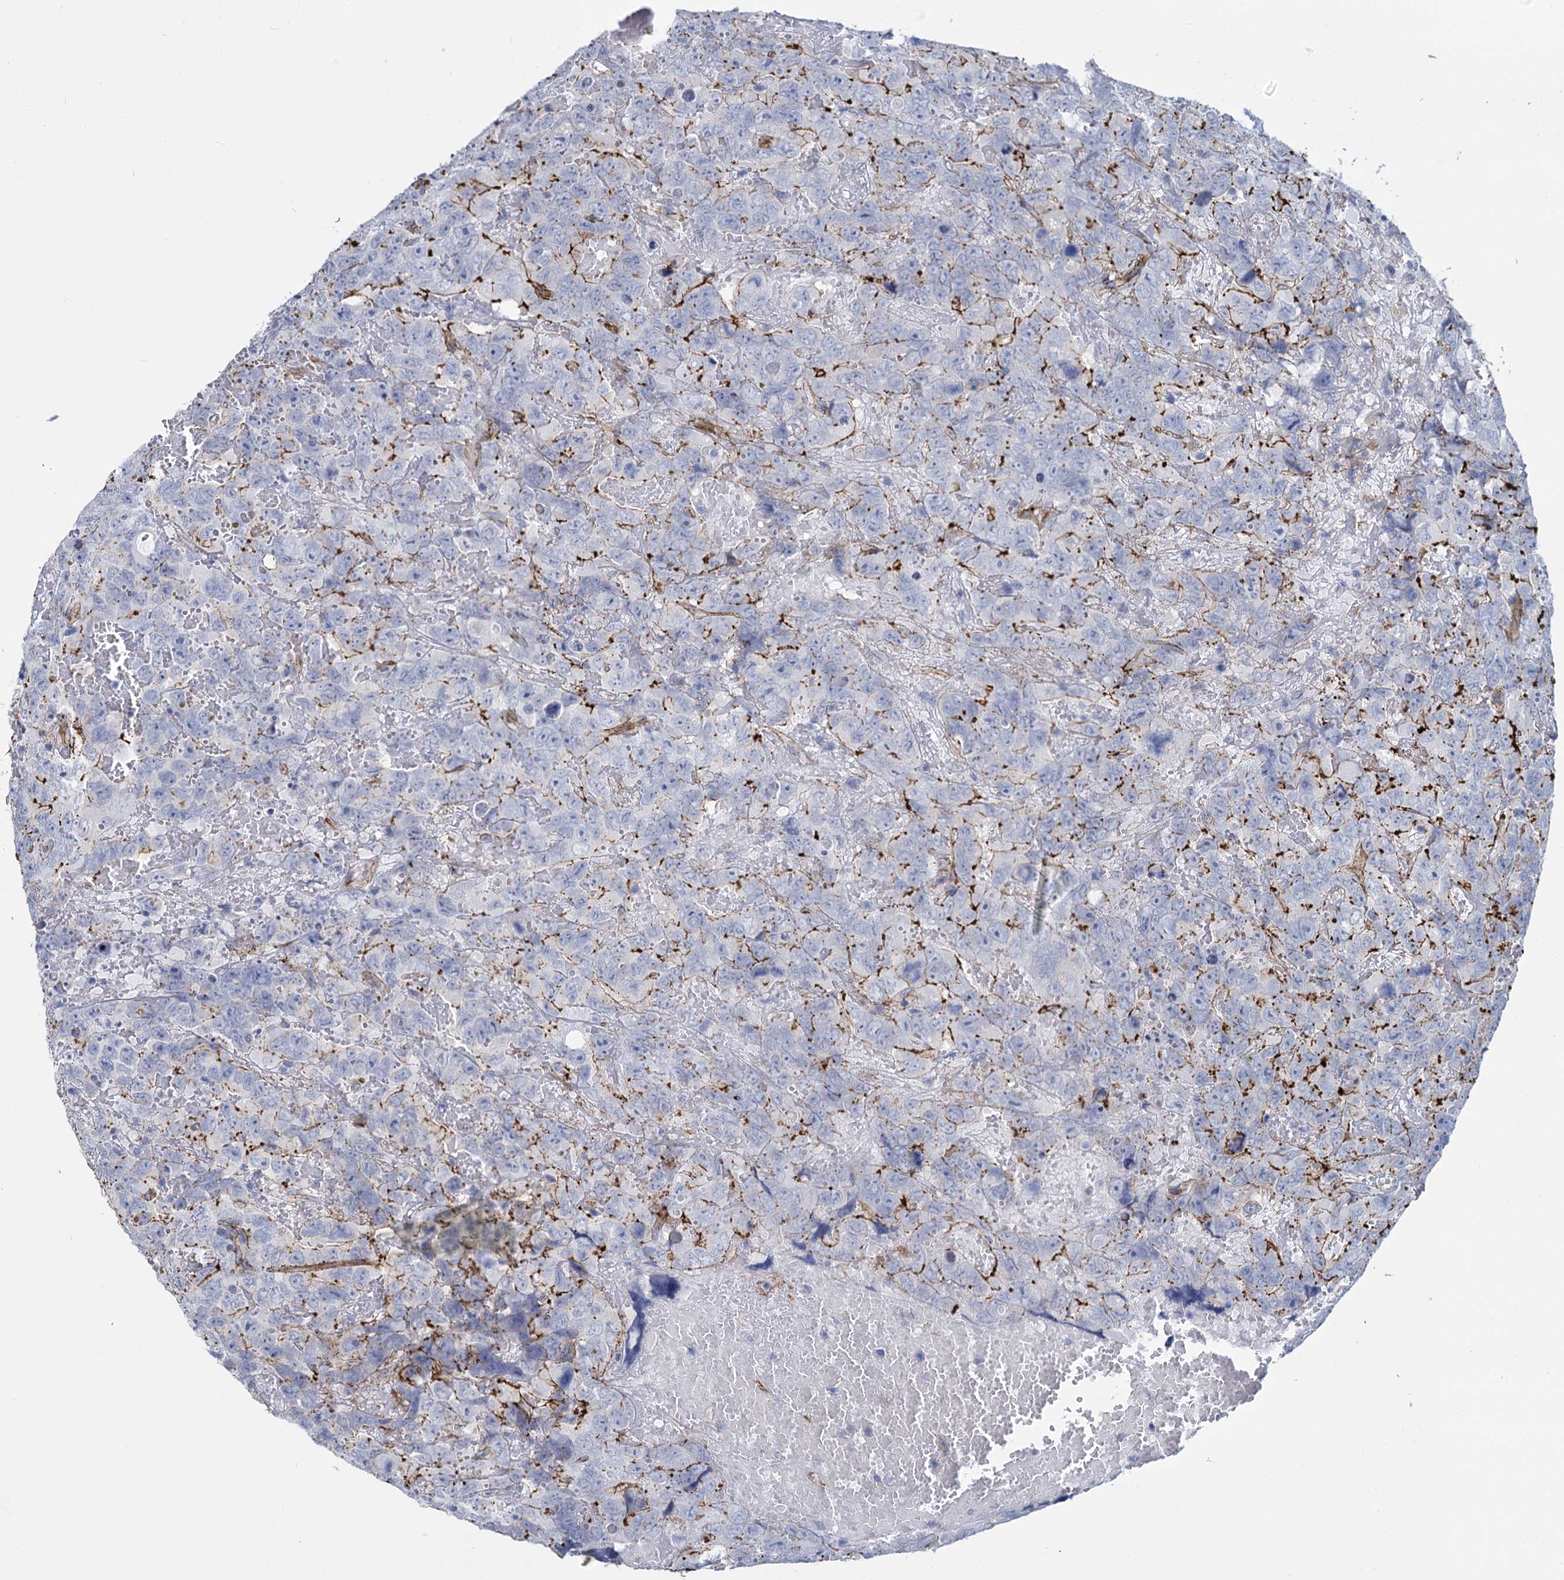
{"staining": {"intensity": "strong", "quantity": "<25%", "location": "cytoplasmic/membranous"}, "tissue": "testis cancer", "cell_type": "Tumor cells", "image_type": "cancer", "snomed": [{"axis": "morphology", "description": "Carcinoma, Embryonal, NOS"}, {"axis": "topography", "description": "Testis"}], "caption": "Embryonal carcinoma (testis) stained with a protein marker demonstrates strong staining in tumor cells.", "gene": "SNCG", "patient": {"sex": "male", "age": 45}}